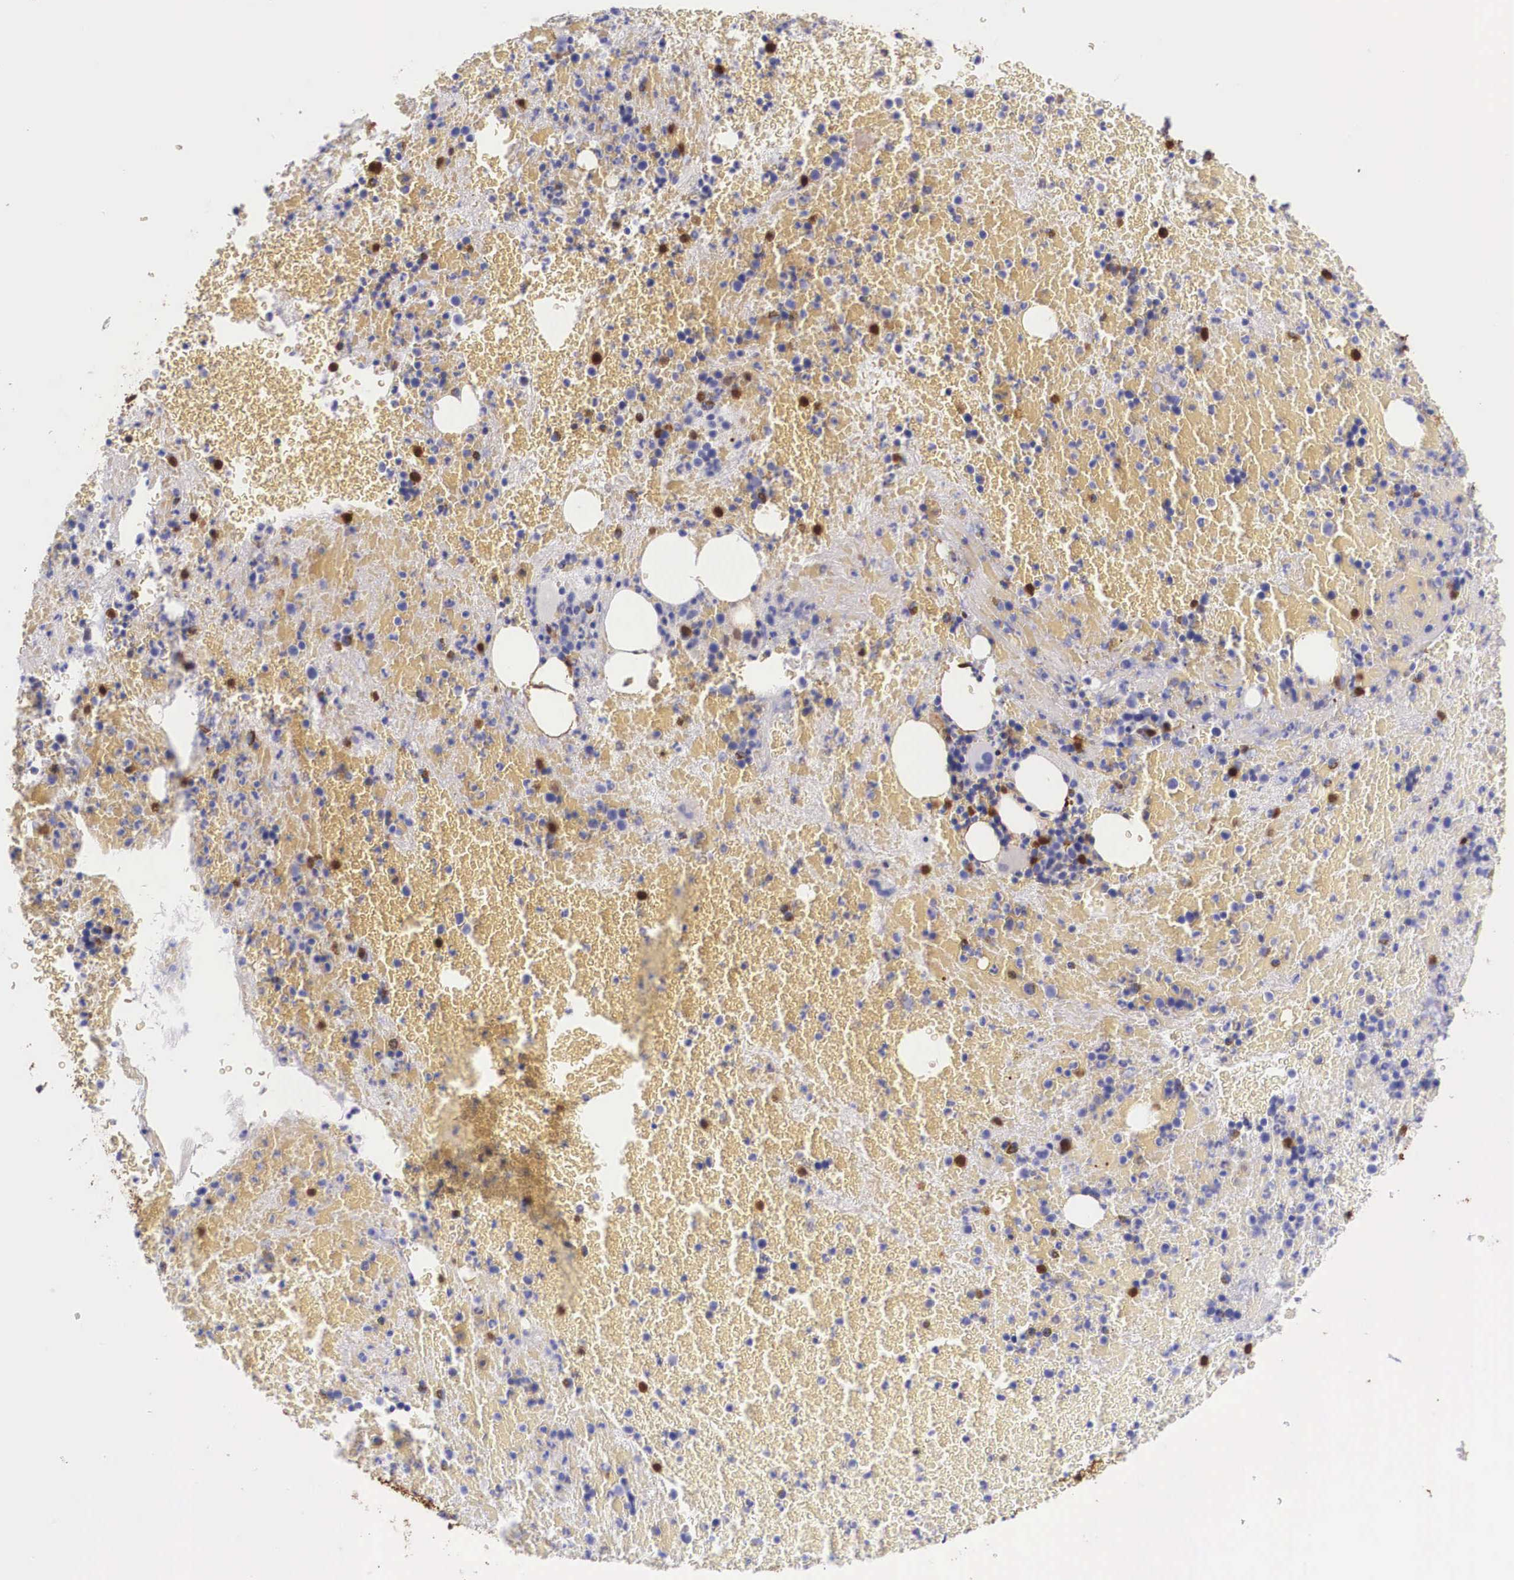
{"staining": {"intensity": "strong", "quantity": "<25%", "location": "nuclear"}, "tissue": "bone marrow", "cell_type": "Hematopoietic cells", "image_type": "normal", "snomed": [{"axis": "morphology", "description": "Normal tissue, NOS"}, {"axis": "topography", "description": "Bone marrow"}], "caption": "Immunohistochemistry (IHC) (DAB) staining of unremarkable bone marrow demonstrates strong nuclear protein positivity in about <25% of hematopoietic cells.", "gene": "LGALS1", "patient": {"sex": "female", "age": 53}}